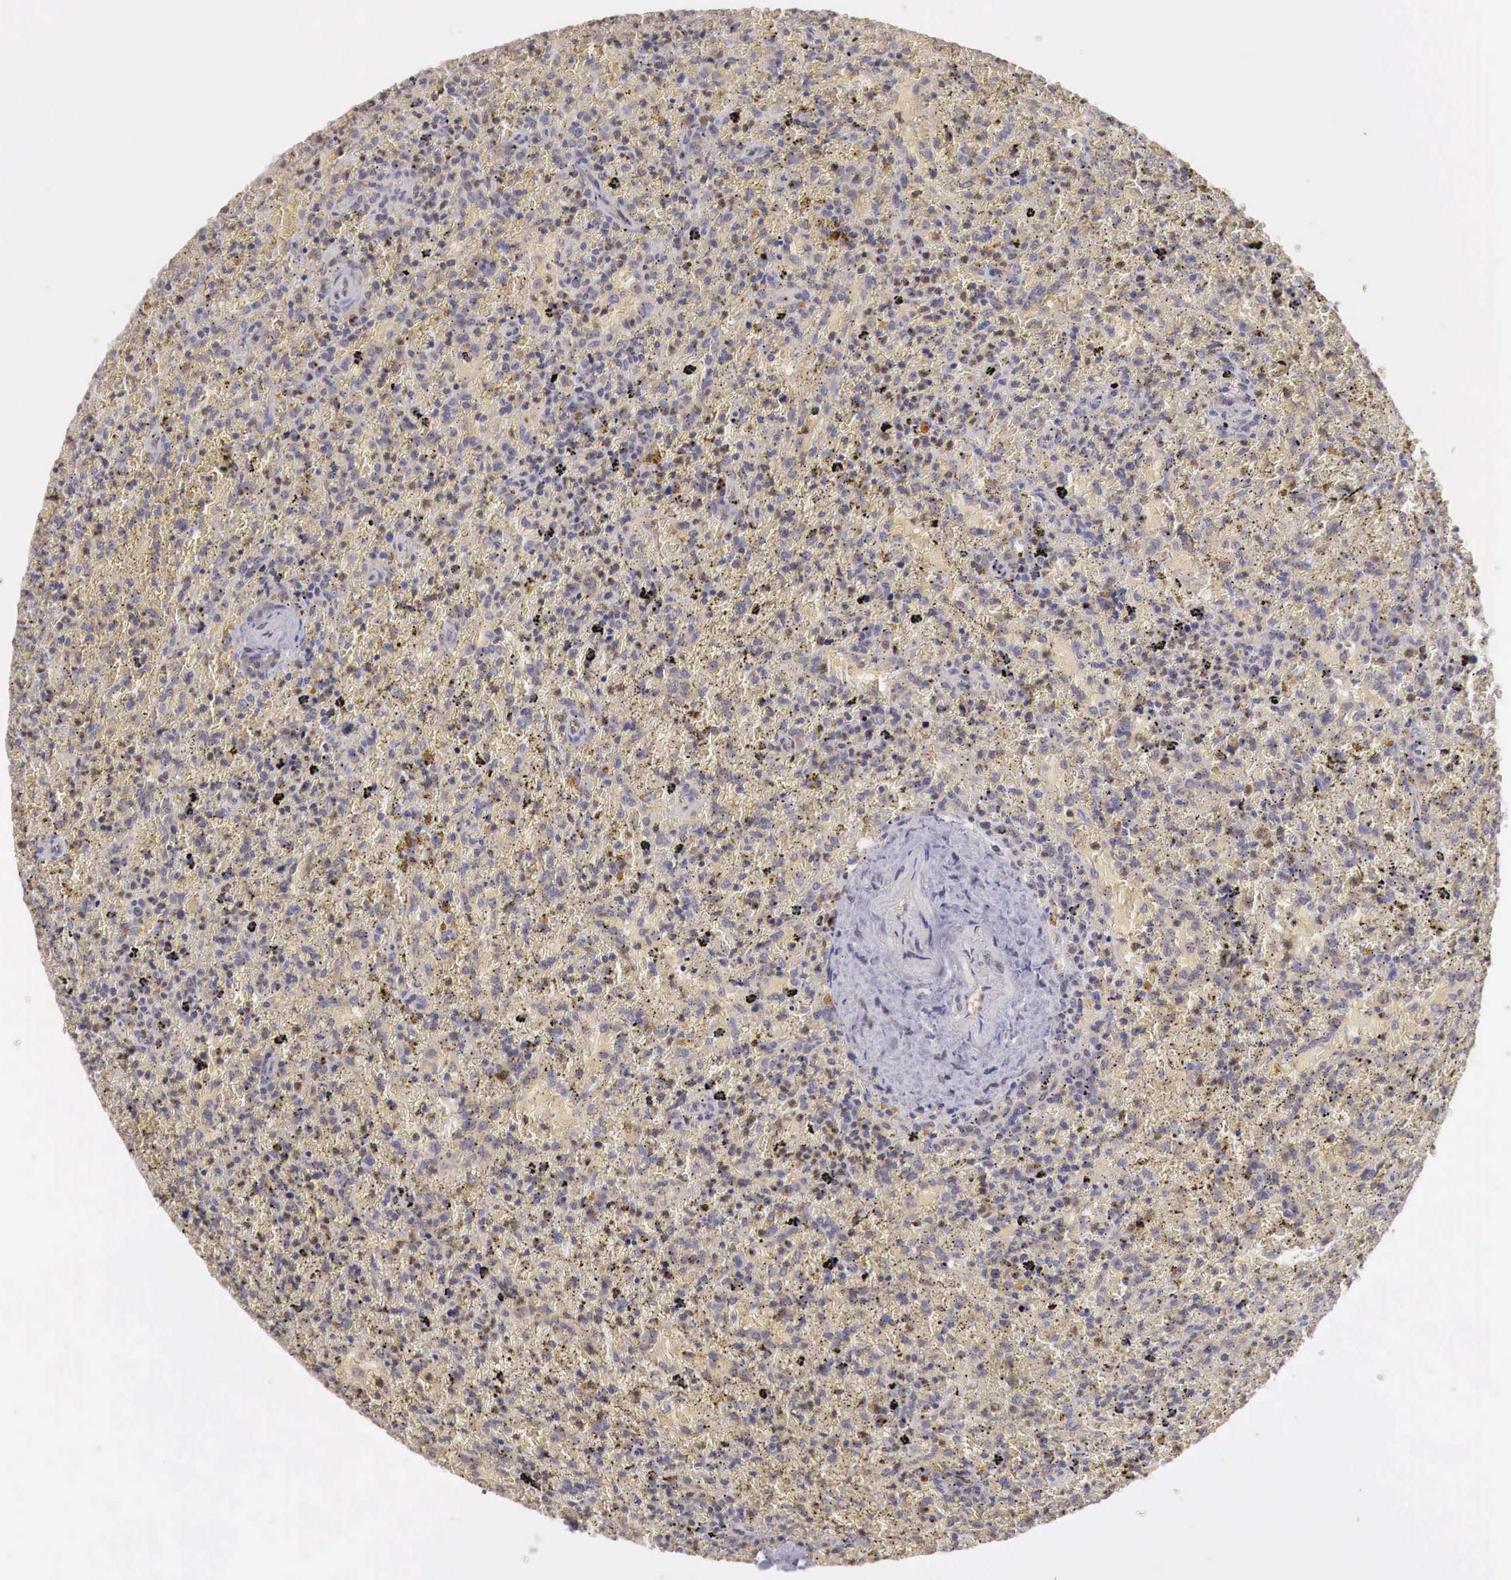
{"staining": {"intensity": "negative", "quantity": "none", "location": "none"}, "tissue": "lymphoma", "cell_type": "Tumor cells", "image_type": "cancer", "snomed": [{"axis": "morphology", "description": "Malignant lymphoma, non-Hodgkin's type, High grade"}, {"axis": "topography", "description": "Spleen"}, {"axis": "topography", "description": "Lymph node"}], "caption": "An image of human lymphoma is negative for staining in tumor cells. (DAB immunohistochemistry, high magnification).", "gene": "TBC1D9", "patient": {"sex": "female", "age": 70}}